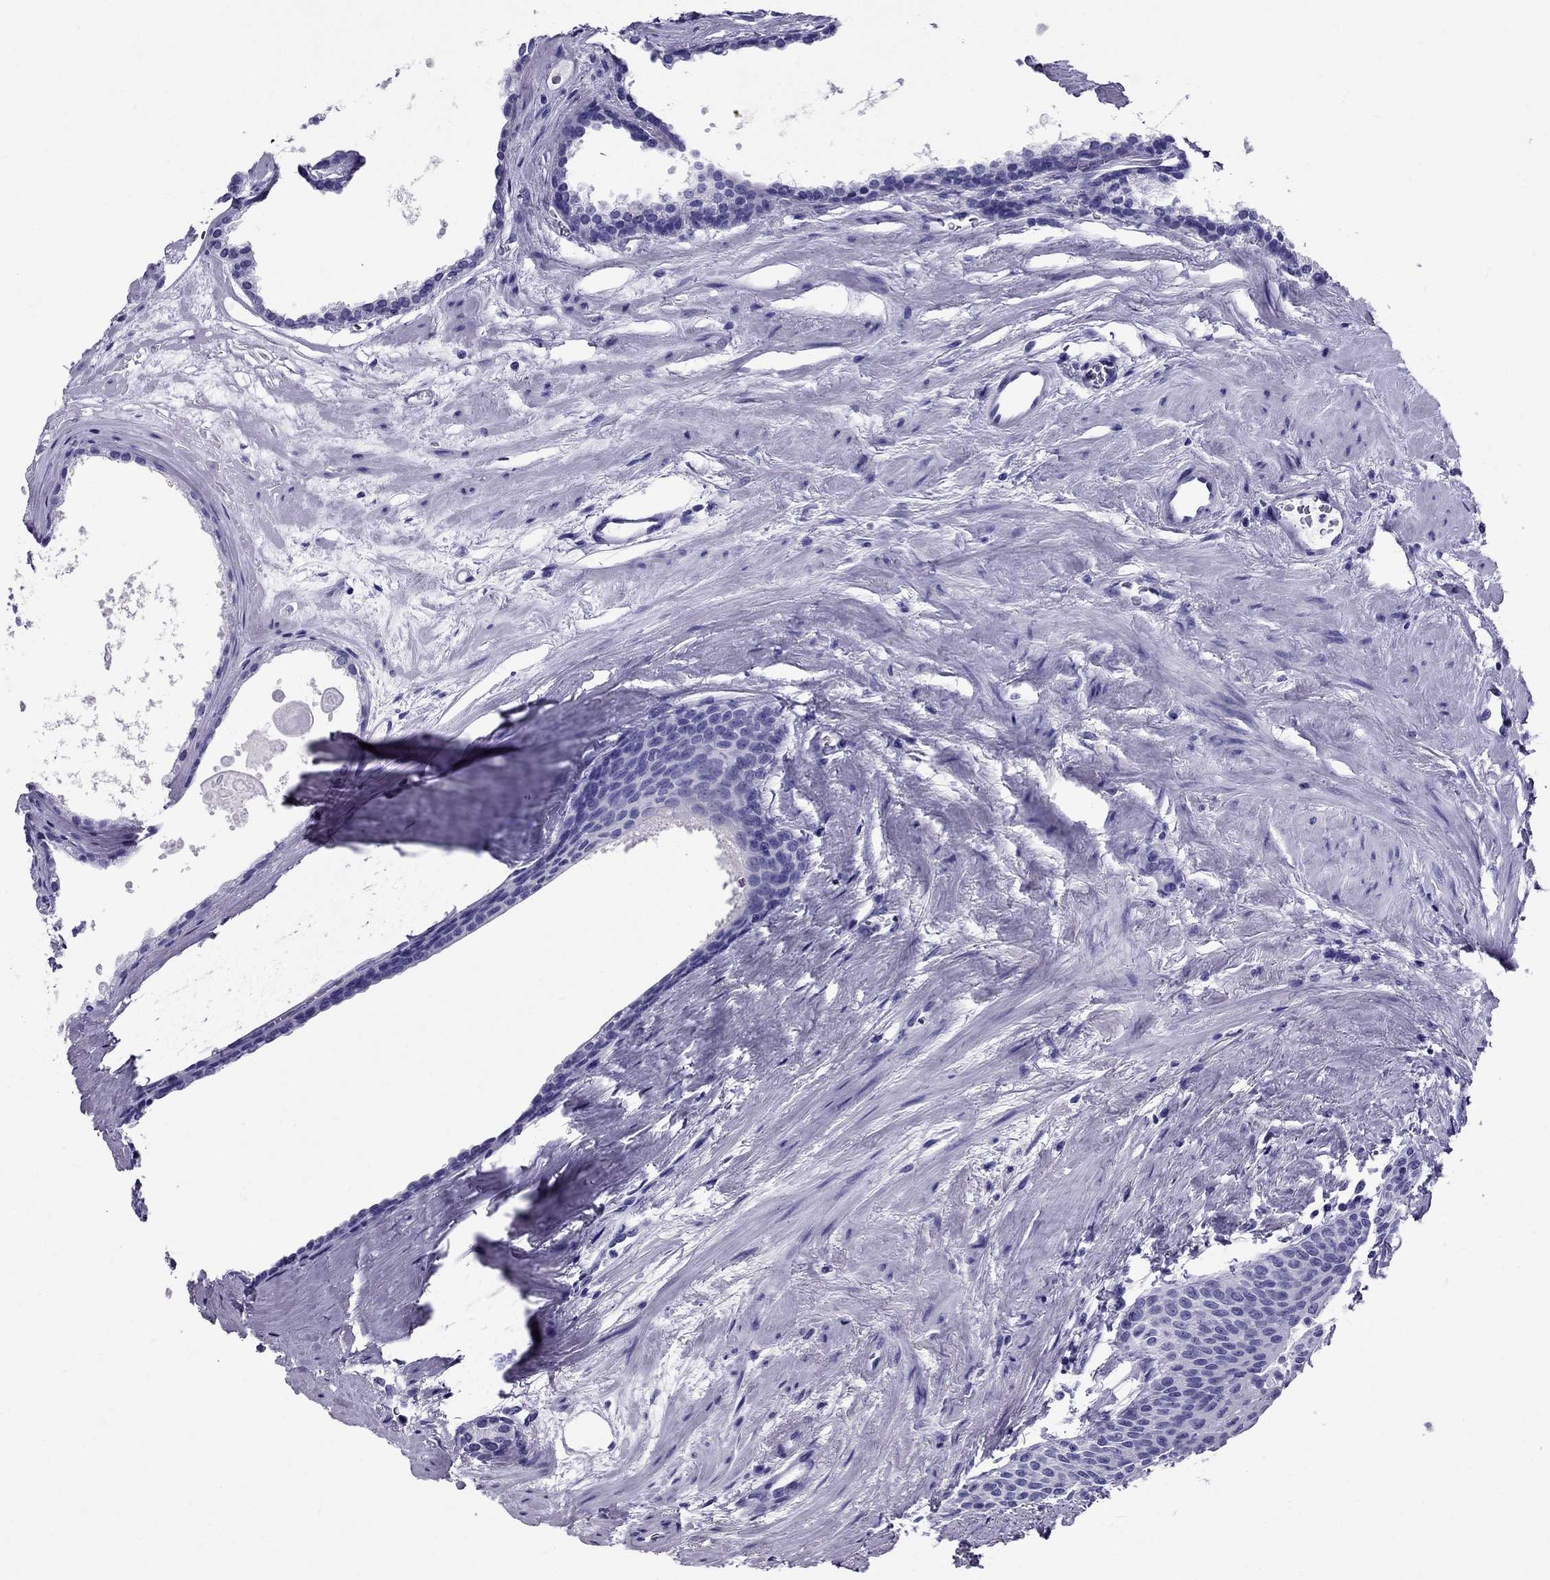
{"staining": {"intensity": "negative", "quantity": "none", "location": "none"}, "tissue": "prostate cancer", "cell_type": "Tumor cells", "image_type": "cancer", "snomed": [{"axis": "morphology", "description": "Adenocarcinoma, Low grade"}, {"axis": "topography", "description": "Prostate"}], "caption": "Photomicrograph shows no protein staining in tumor cells of prostate cancer (adenocarcinoma (low-grade)) tissue.", "gene": "AVPR1B", "patient": {"sex": "male", "age": 56}}